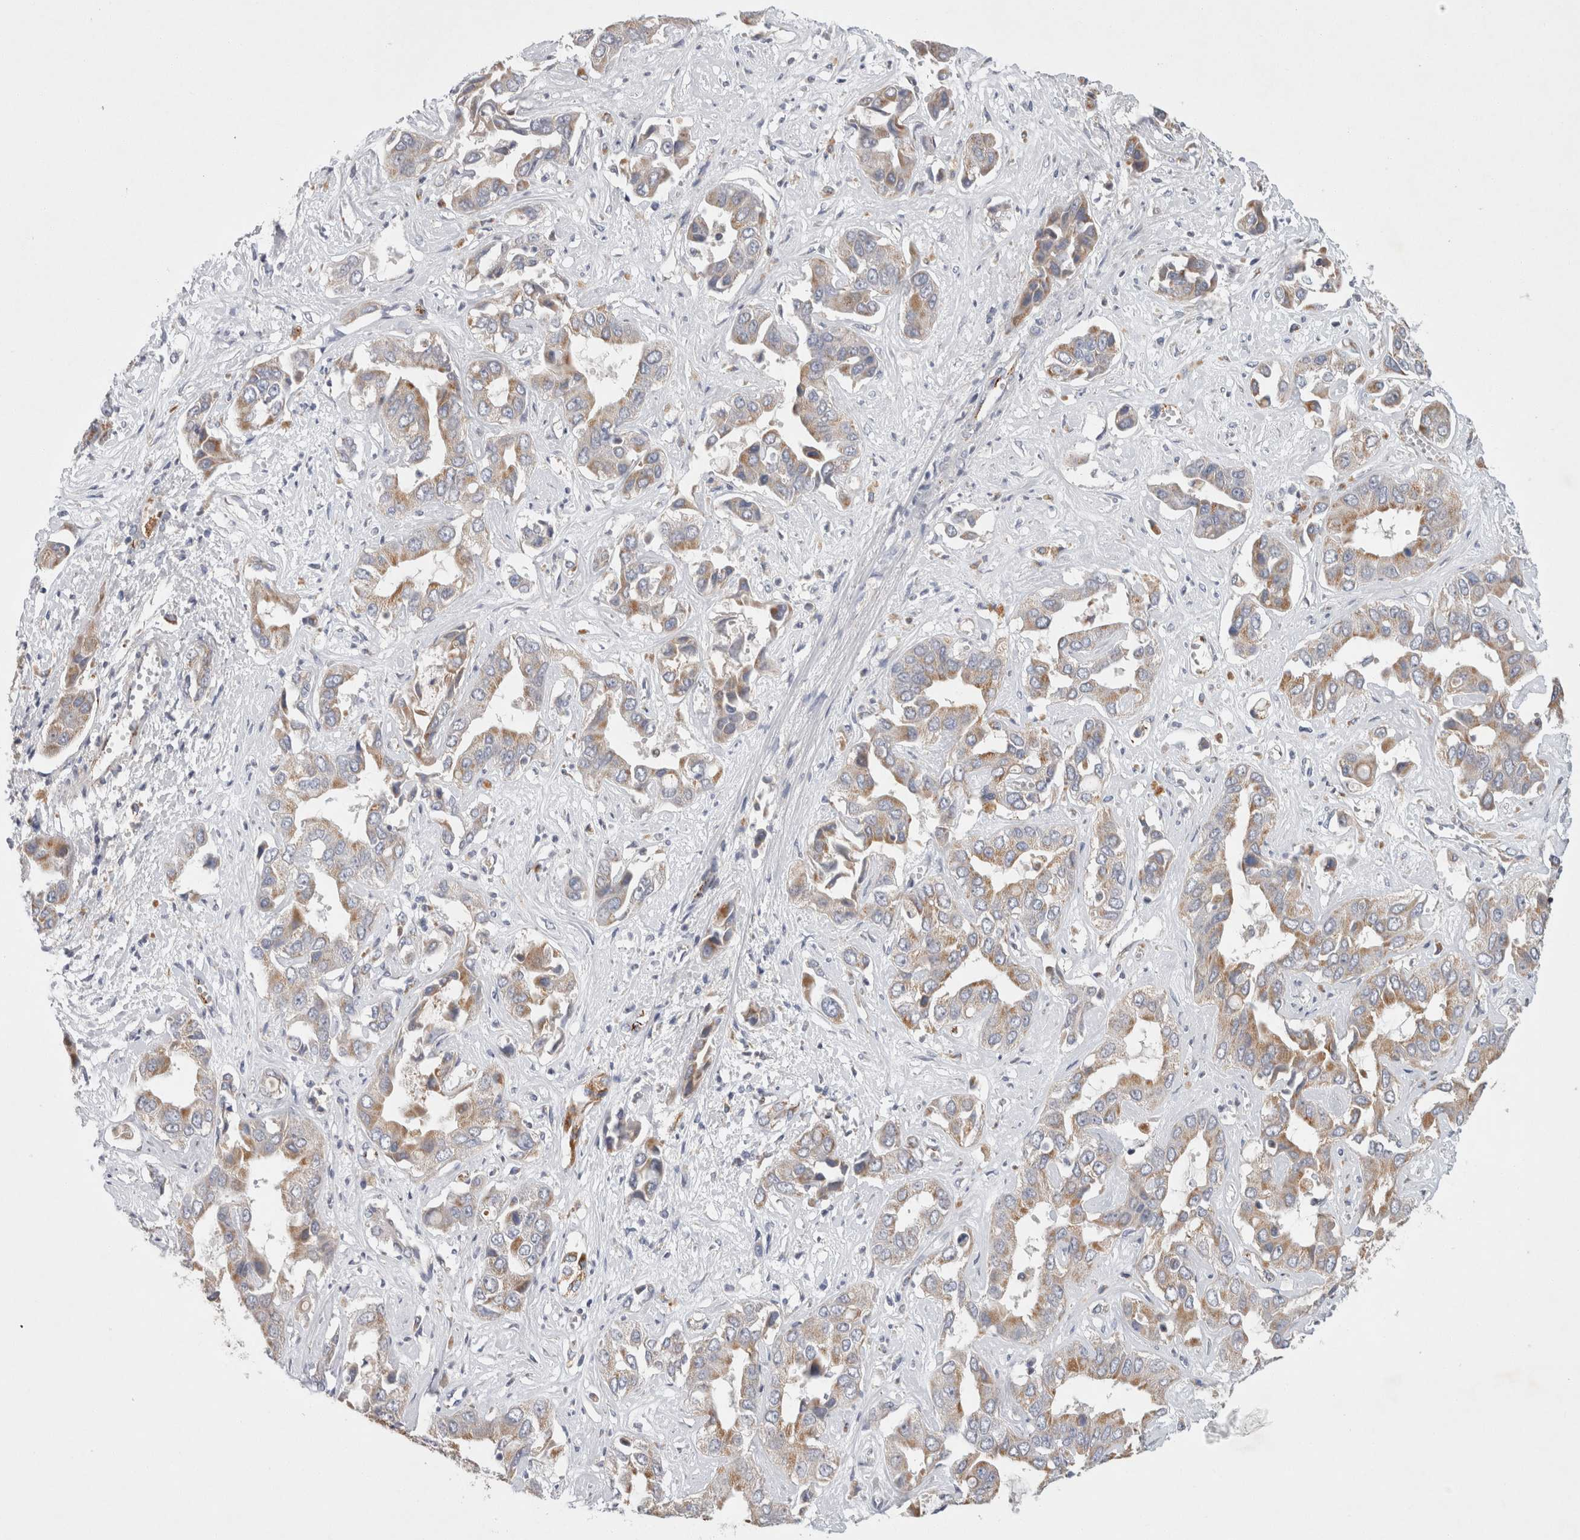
{"staining": {"intensity": "moderate", "quantity": "25%-75%", "location": "cytoplasmic/membranous"}, "tissue": "liver cancer", "cell_type": "Tumor cells", "image_type": "cancer", "snomed": [{"axis": "morphology", "description": "Cholangiocarcinoma"}, {"axis": "topography", "description": "Liver"}], "caption": "DAB (3,3'-diaminobenzidine) immunohistochemical staining of human liver cancer exhibits moderate cytoplasmic/membranous protein staining in approximately 25%-75% of tumor cells.", "gene": "IARS2", "patient": {"sex": "female", "age": 52}}